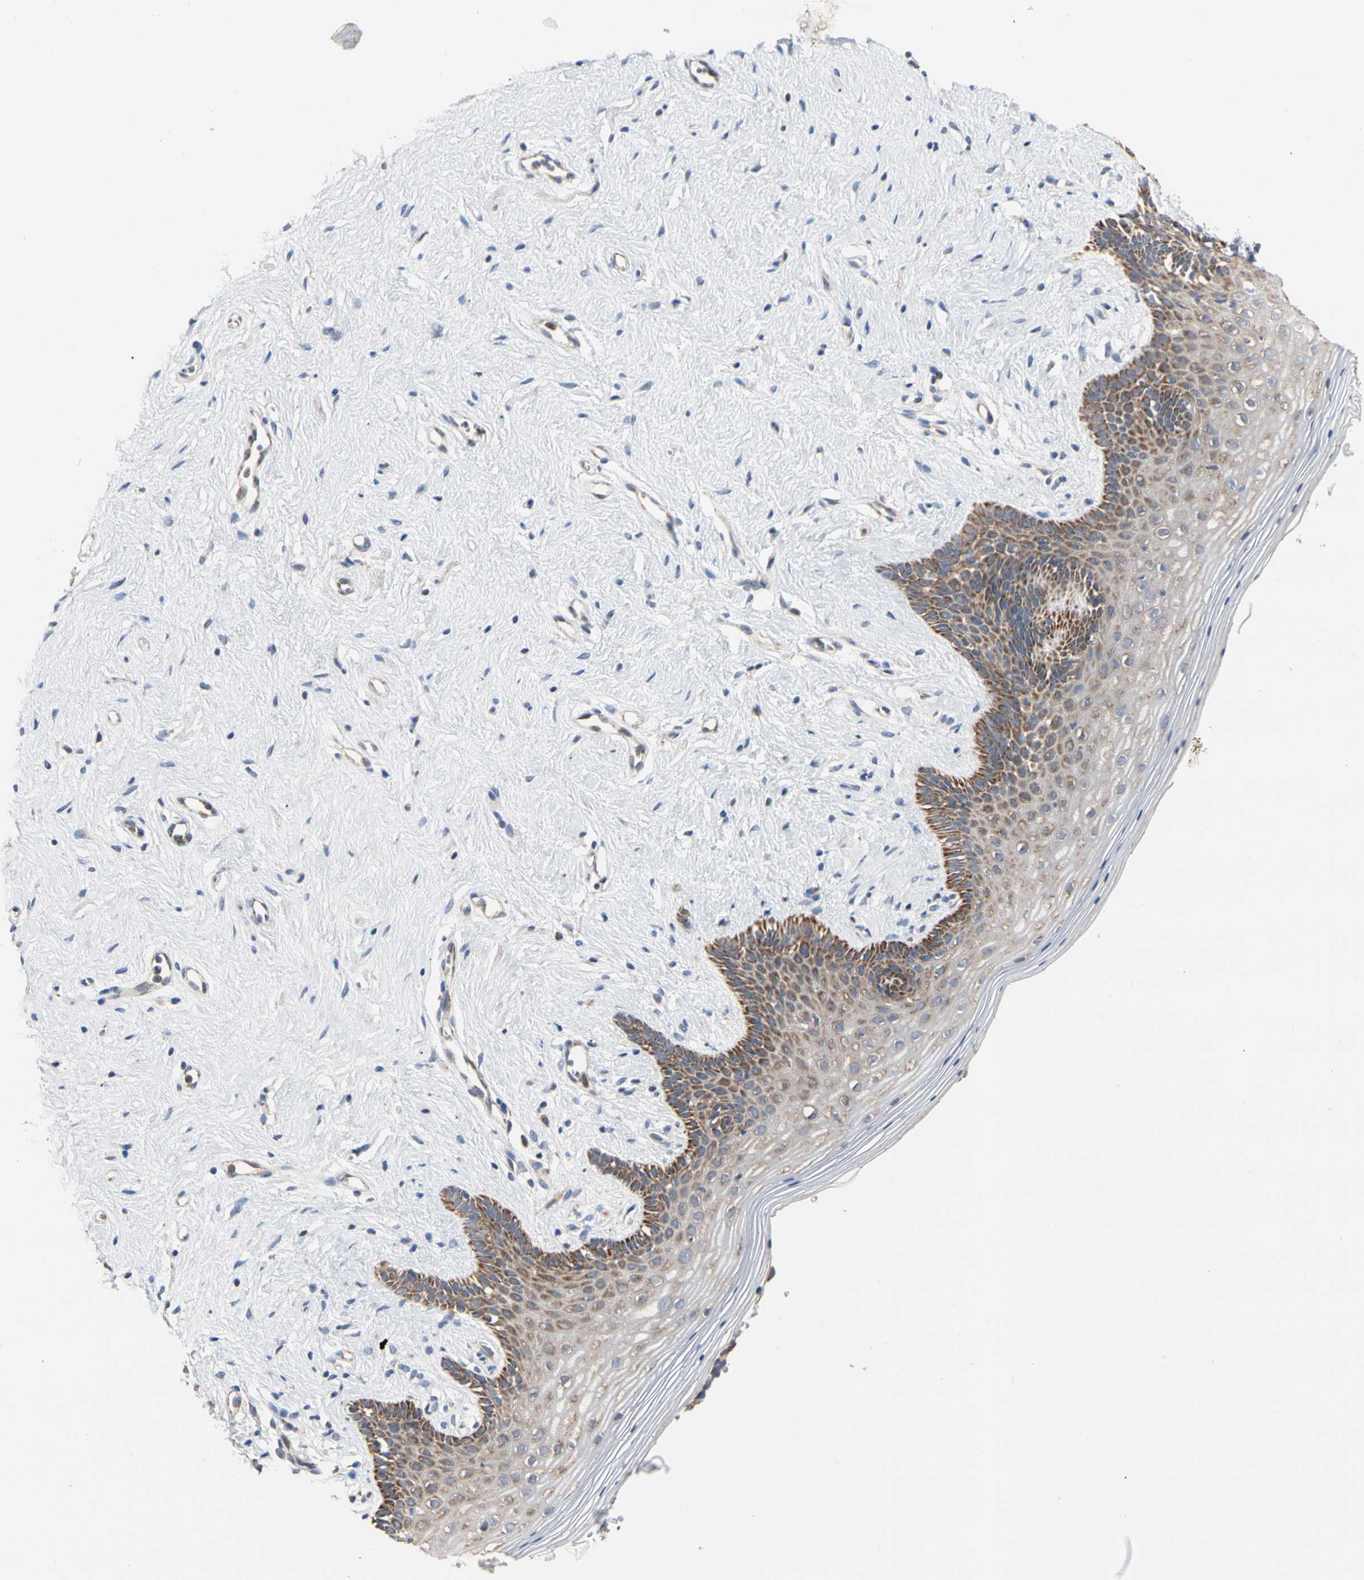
{"staining": {"intensity": "moderate", "quantity": "25%-75%", "location": "cytoplasmic/membranous"}, "tissue": "vagina", "cell_type": "Squamous epithelial cells", "image_type": "normal", "snomed": [{"axis": "morphology", "description": "Normal tissue, NOS"}, {"axis": "topography", "description": "Vagina"}], "caption": "IHC of unremarkable vagina reveals medium levels of moderate cytoplasmic/membranous staining in about 25%-75% of squamous epithelial cells.", "gene": "GPD2", "patient": {"sex": "female", "age": 44}}